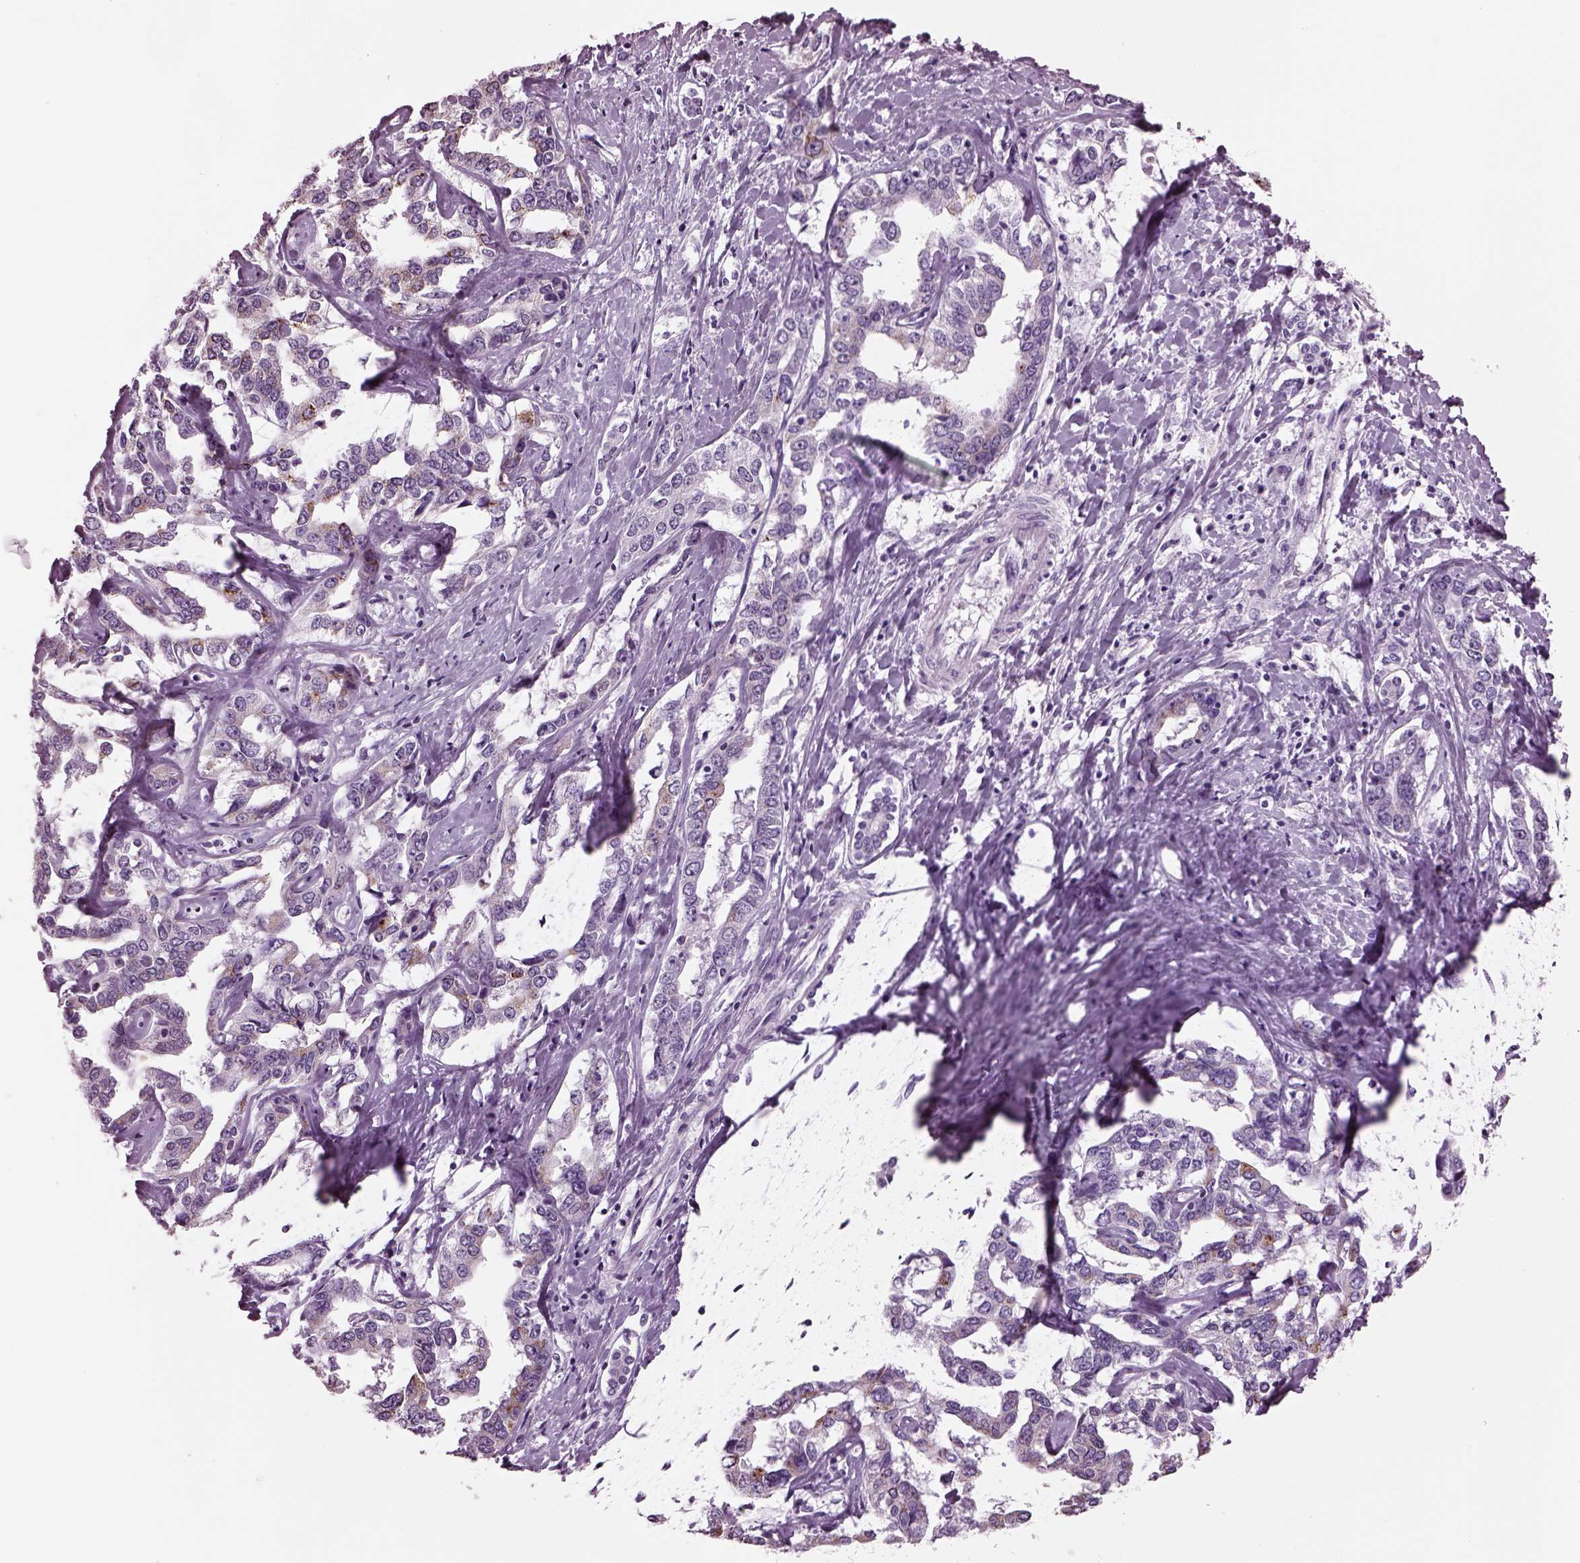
{"staining": {"intensity": "moderate", "quantity": "<25%", "location": "cytoplasmic/membranous"}, "tissue": "liver cancer", "cell_type": "Tumor cells", "image_type": "cancer", "snomed": [{"axis": "morphology", "description": "Cholangiocarcinoma"}, {"axis": "topography", "description": "Liver"}], "caption": "Cholangiocarcinoma (liver) stained with a brown dye demonstrates moderate cytoplasmic/membranous positive staining in approximately <25% of tumor cells.", "gene": "PRR9", "patient": {"sex": "male", "age": 59}}